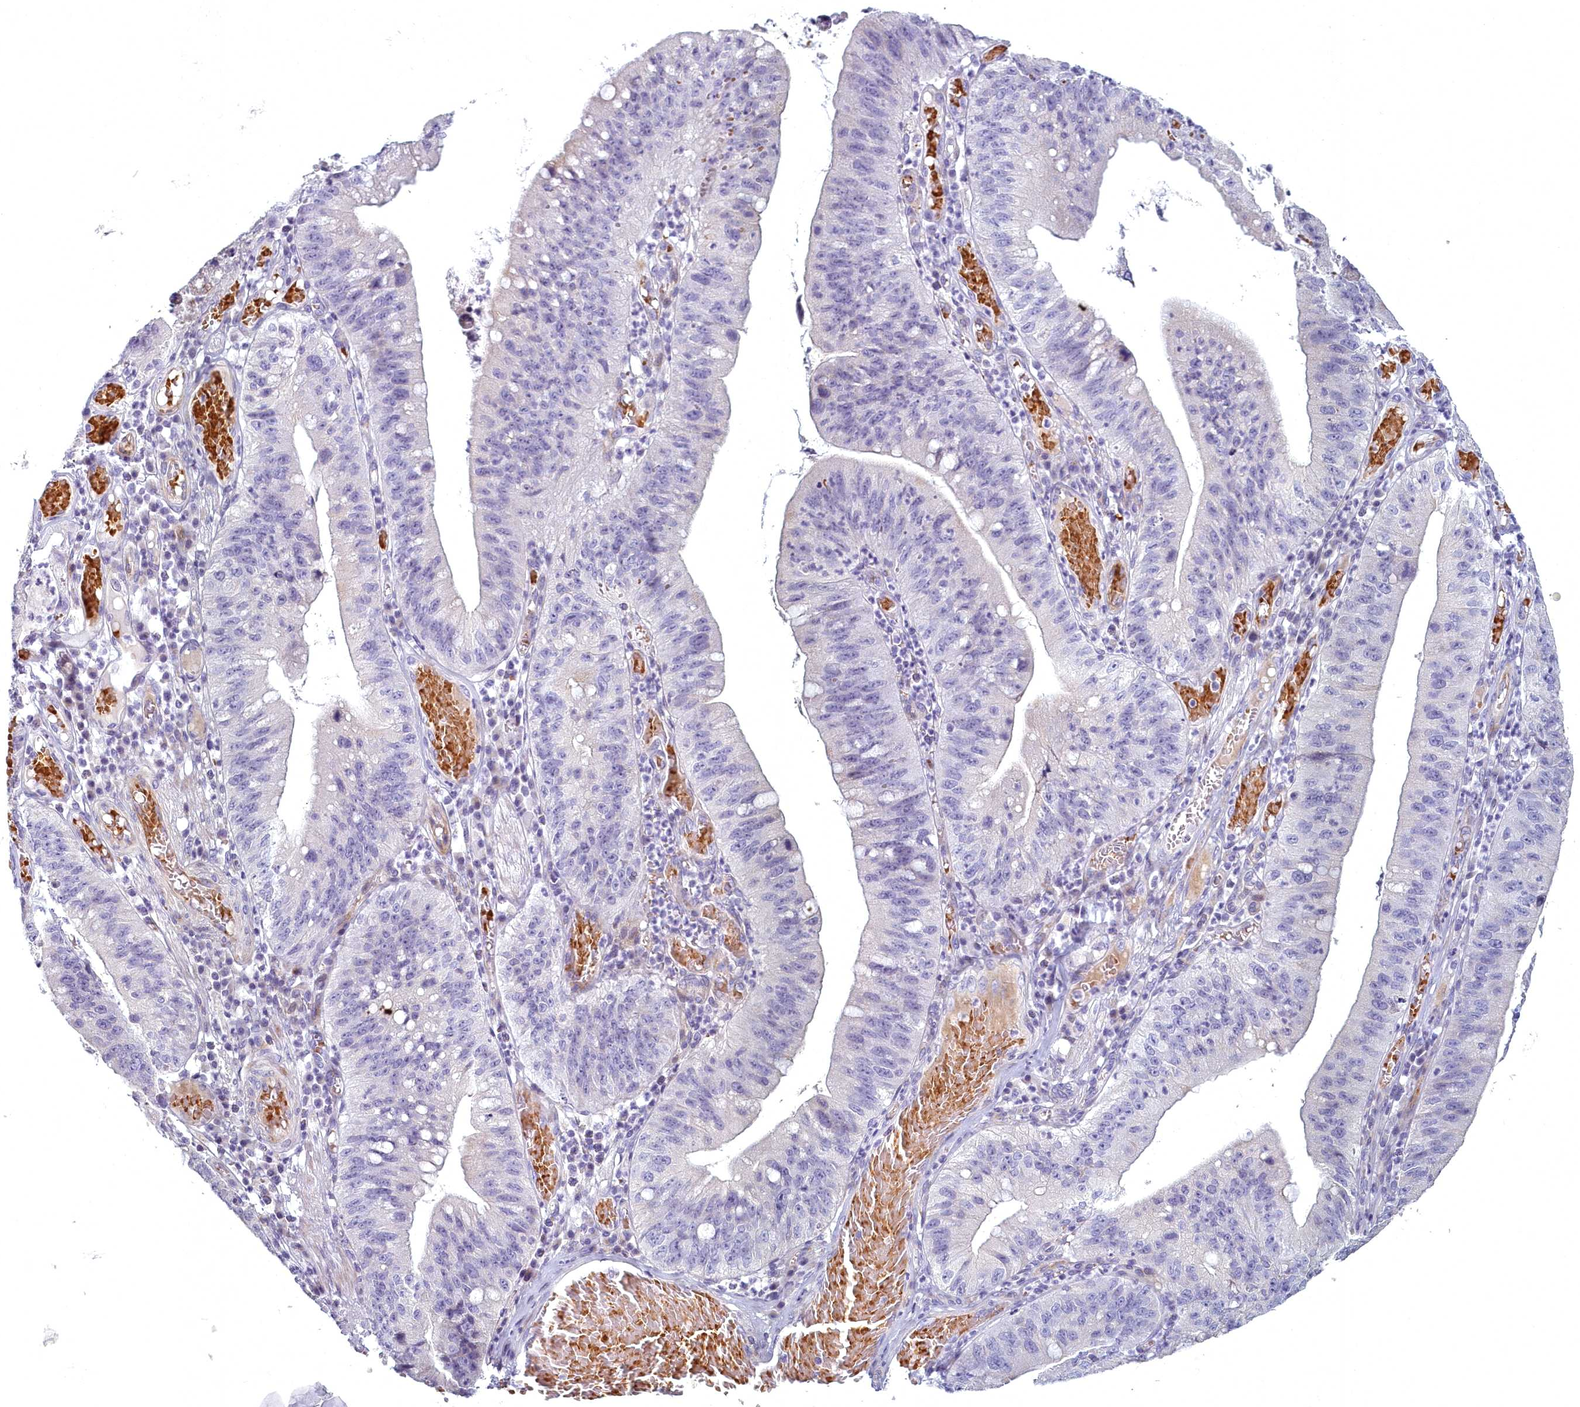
{"staining": {"intensity": "negative", "quantity": "none", "location": "none"}, "tissue": "stomach cancer", "cell_type": "Tumor cells", "image_type": "cancer", "snomed": [{"axis": "morphology", "description": "Adenocarcinoma, NOS"}, {"axis": "topography", "description": "Stomach"}], "caption": "Adenocarcinoma (stomach) was stained to show a protein in brown. There is no significant staining in tumor cells.", "gene": "ARL15", "patient": {"sex": "male", "age": 59}}